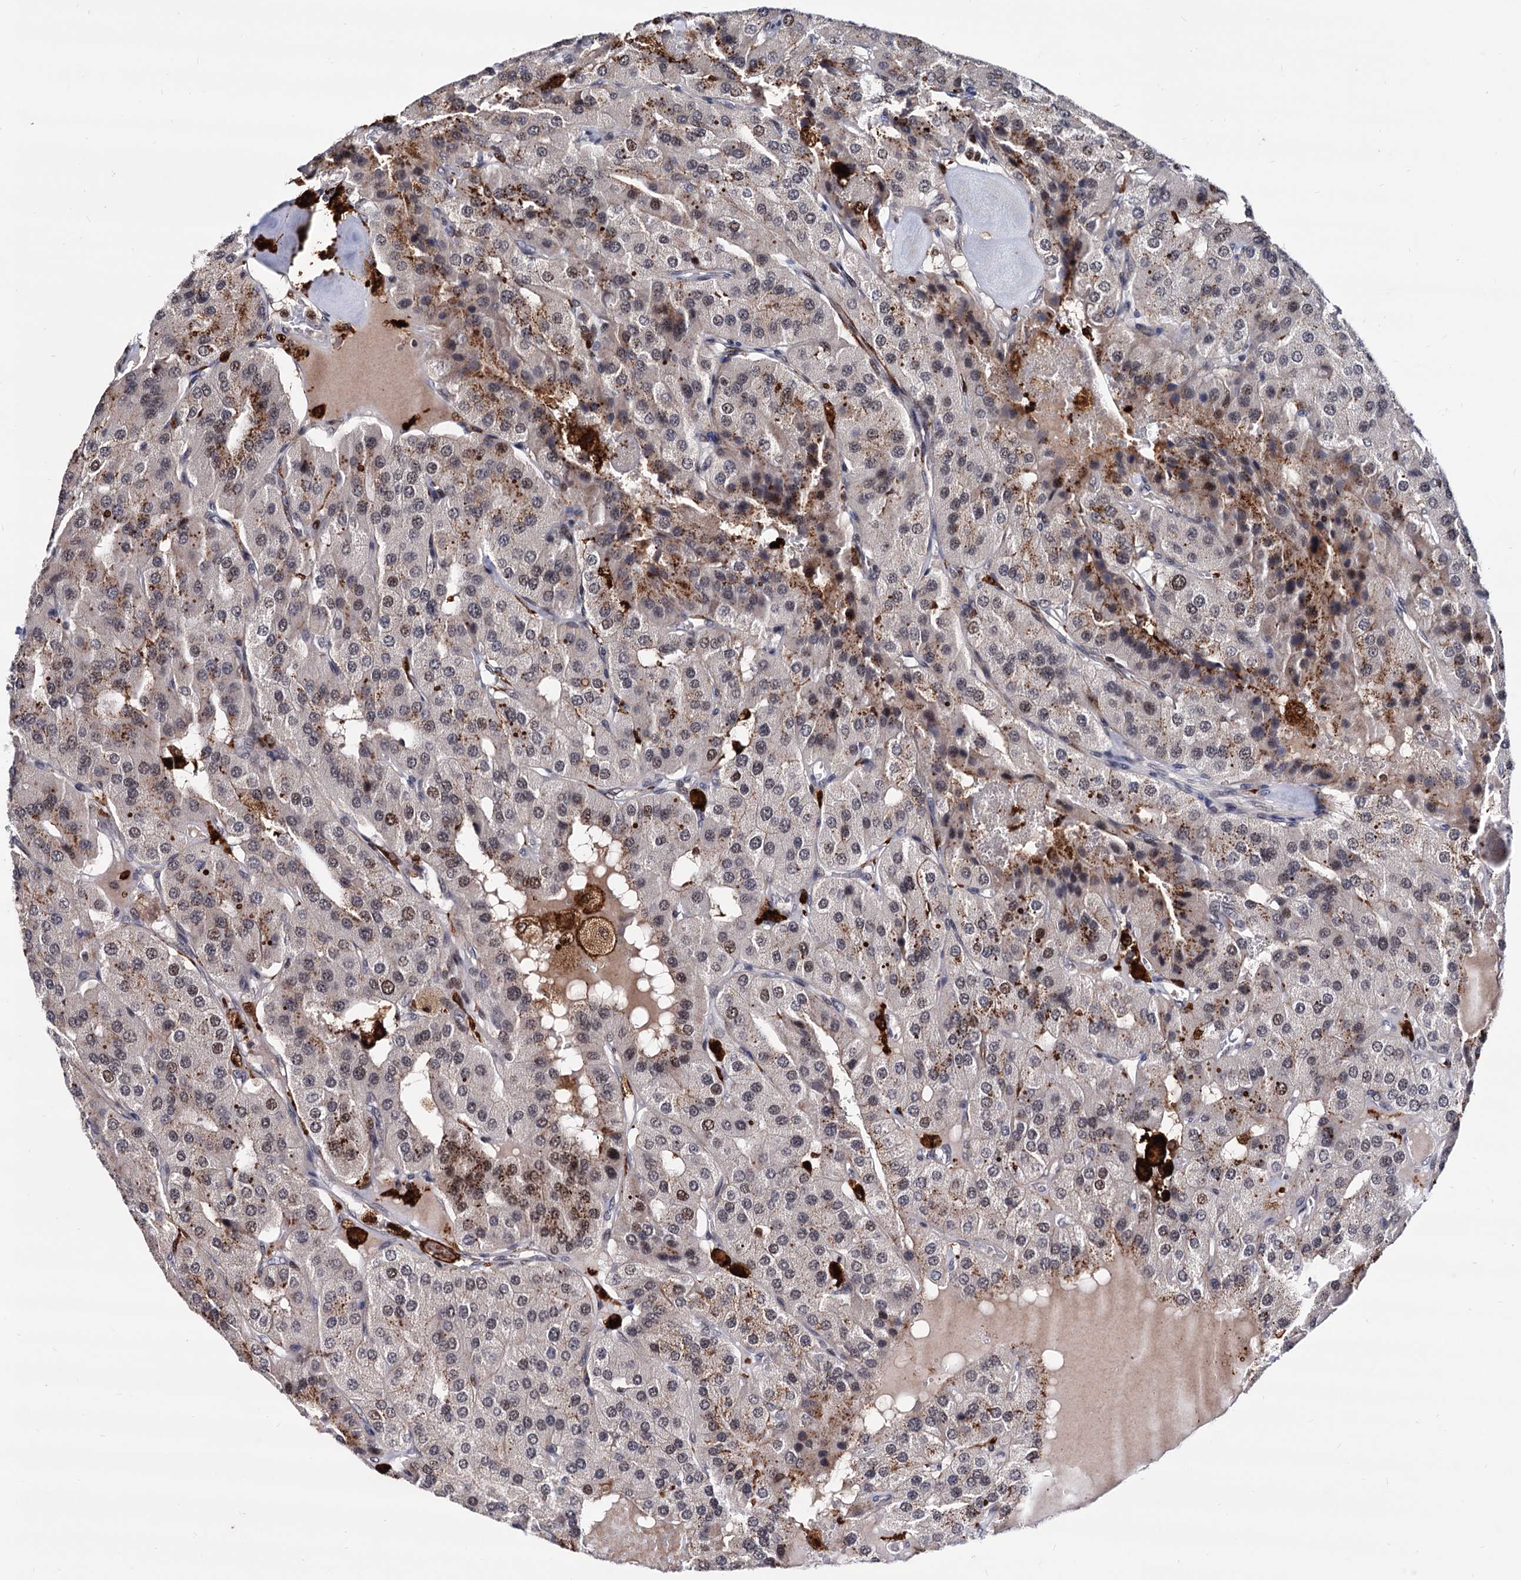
{"staining": {"intensity": "moderate", "quantity": "<25%", "location": "cytoplasmic/membranous,nuclear"}, "tissue": "parathyroid gland", "cell_type": "Glandular cells", "image_type": "normal", "snomed": [{"axis": "morphology", "description": "Normal tissue, NOS"}, {"axis": "morphology", "description": "Adenoma, NOS"}, {"axis": "topography", "description": "Parathyroid gland"}], "caption": "Moderate cytoplasmic/membranous,nuclear protein staining is appreciated in about <25% of glandular cells in parathyroid gland. (DAB (3,3'-diaminobenzidine) IHC, brown staining for protein, blue staining for nuclei).", "gene": "RNASEH2B", "patient": {"sex": "female", "age": 86}}